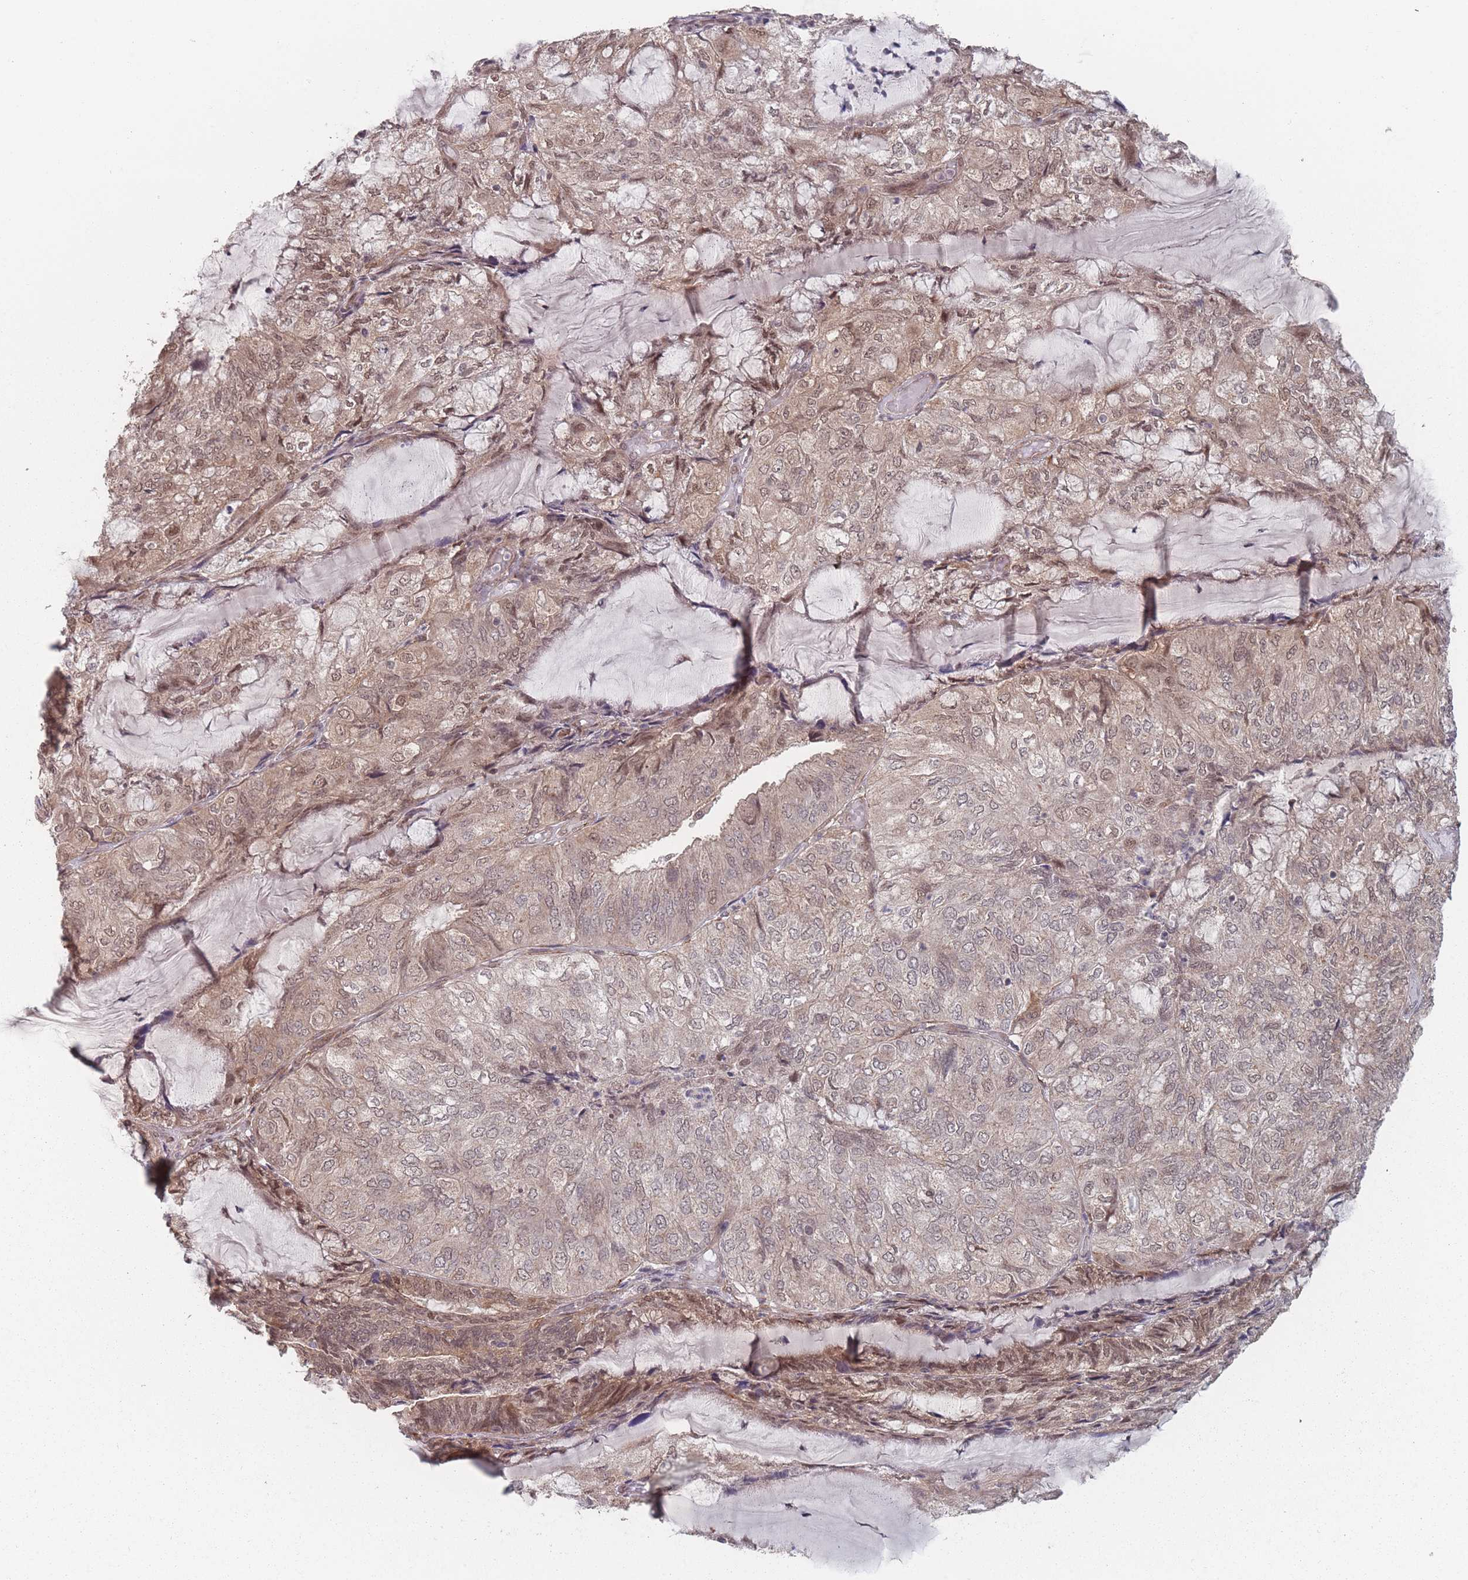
{"staining": {"intensity": "moderate", "quantity": ">75%", "location": "cytoplasmic/membranous,nuclear"}, "tissue": "endometrial cancer", "cell_type": "Tumor cells", "image_type": "cancer", "snomed": [{"axis": "morphology", "description": "Adenocarcinoma, NOS"}, {"axis": "topography", "description": "Endometrium"}], "caption": "A photomicrograph showing moderate cytoplasmic/membranous and nuclear staining in about >75% of tumor cells in endometrial cancer (adenocarcinoma), as visualized by brown immunohistochemical staining.", "gene": "CNTRL", "patient": {"sex": "female", "age": 81}}